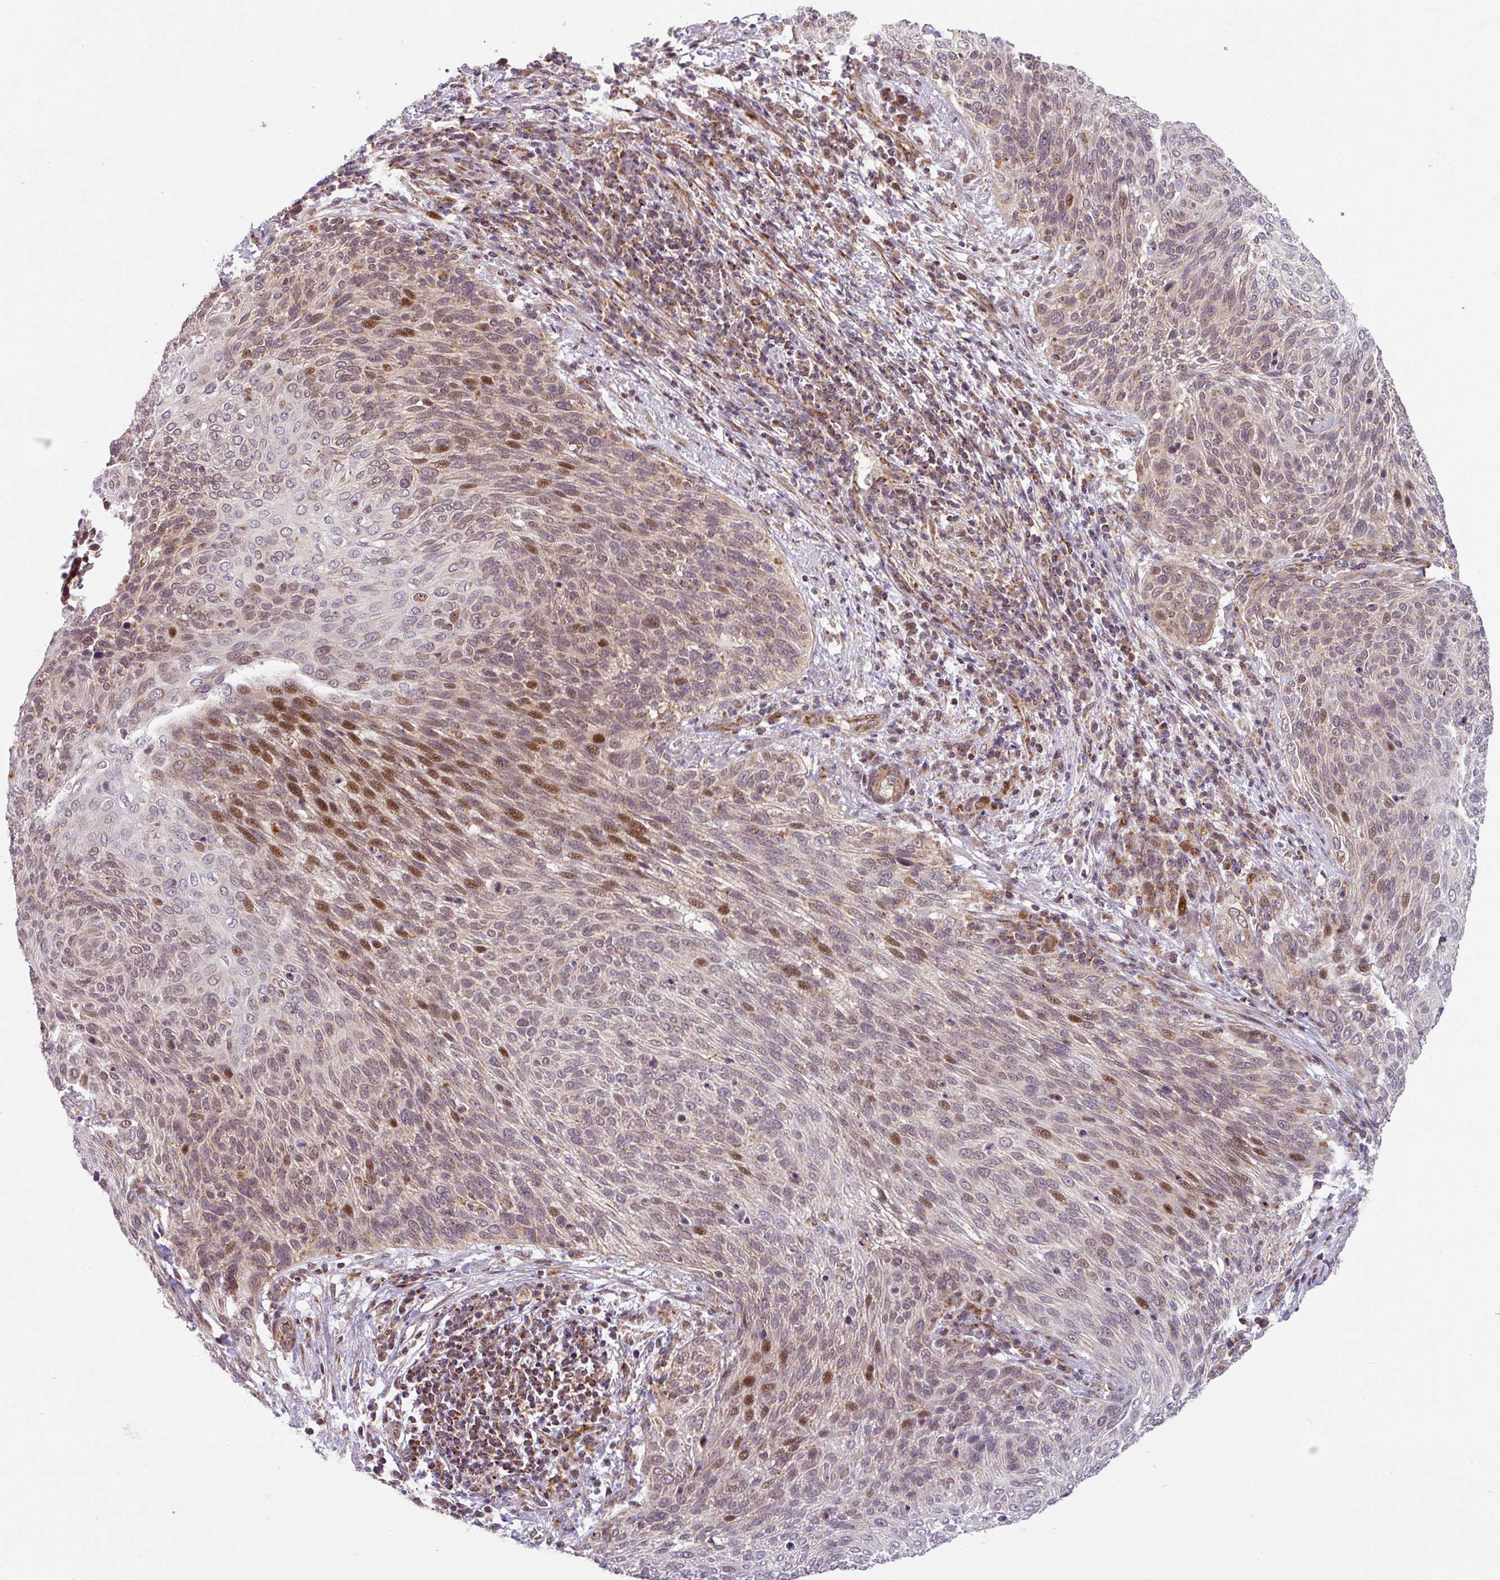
{"staining": {"intensity": "moderate", "quantity": "<25%", "location": "cytoplasmic/membranous,nuclear"}, "tissue": "cervical cancer", "cell_type": "Tumor cells", "image_type": "cancer", "snomed": [{"axis": "morphology", "description": "Squamous cell carcinoma, NOS"}, {"axis": "topography", "description": "Cervix"}], "caption": "Protein expression analysis of human cervical cancer reveals moderate cytoplasmic/membranous and nuclear expression in about <25% of tumor cells.", "gene": "SARS2", "patient": {"sex": "female", "age": 31}}